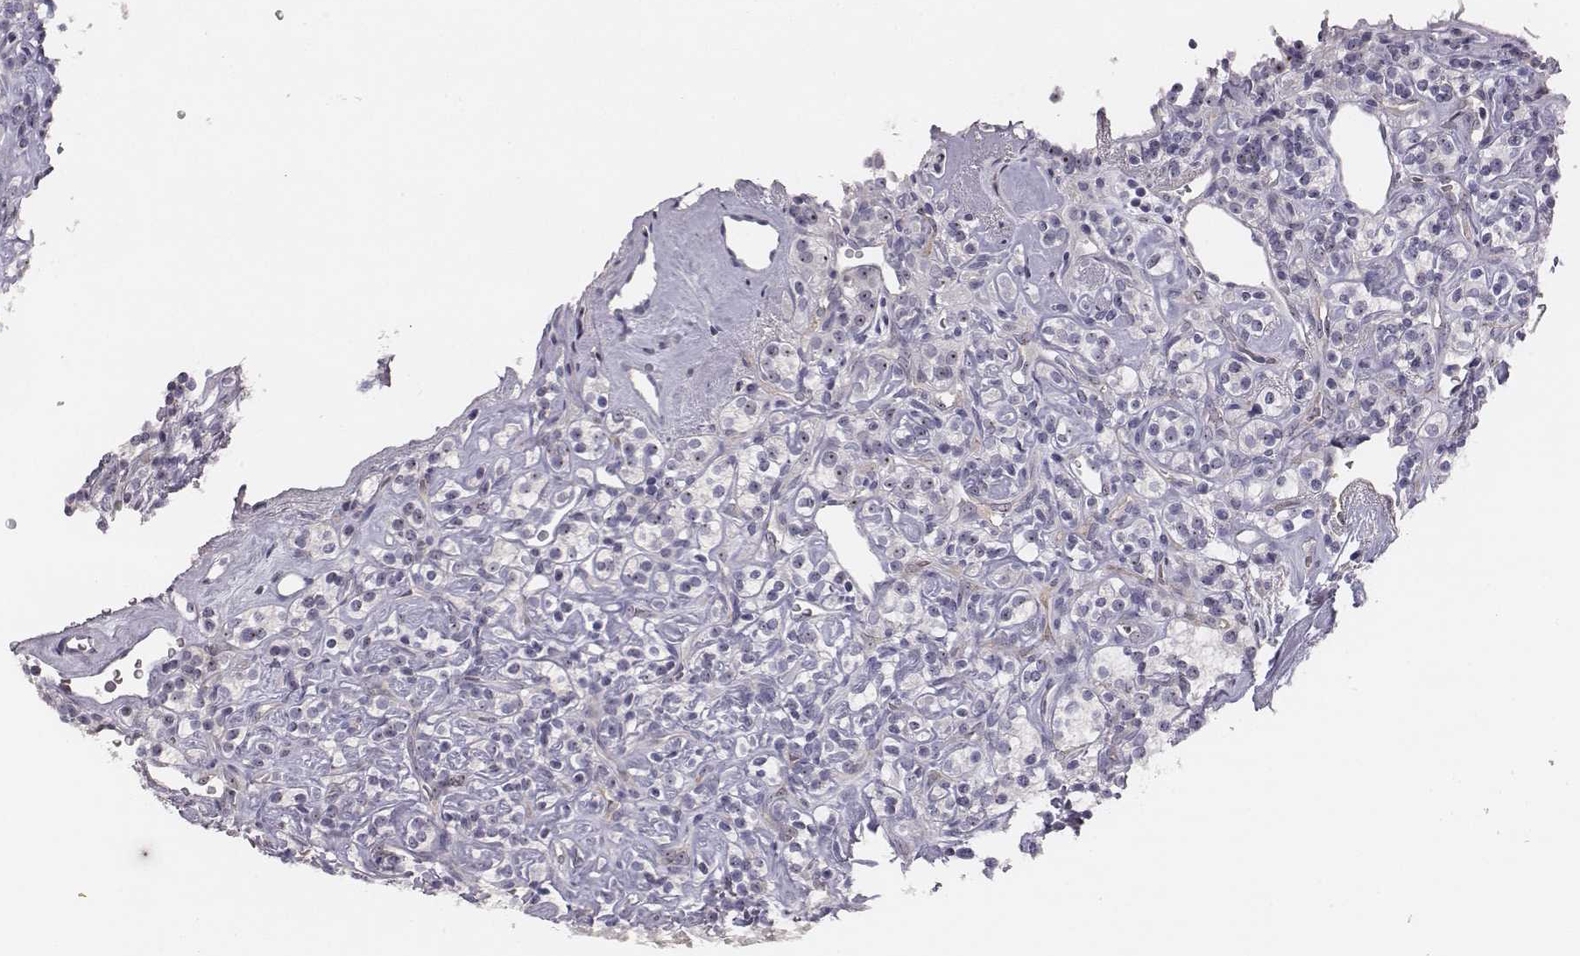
{"staining": {"intensity": "strong", "quantity": "25%-75%", "location": "nuclear"}, "tissue": "renal cancer", "cell_type": "Tumor cells", "image_type": "cancer", "snomed": [{"axis": "morphology", "description": "Adenocarcinoma, NOS"}, {"axis": "topography", "description": "Kidney"}], "caption": "Strong nuclear expression is seen in about 25%-75% of tumor cells in renal cancer (adenocarcinoma).", "gene": "NIFK", "patient": {"sex": "male", "age": 77}}